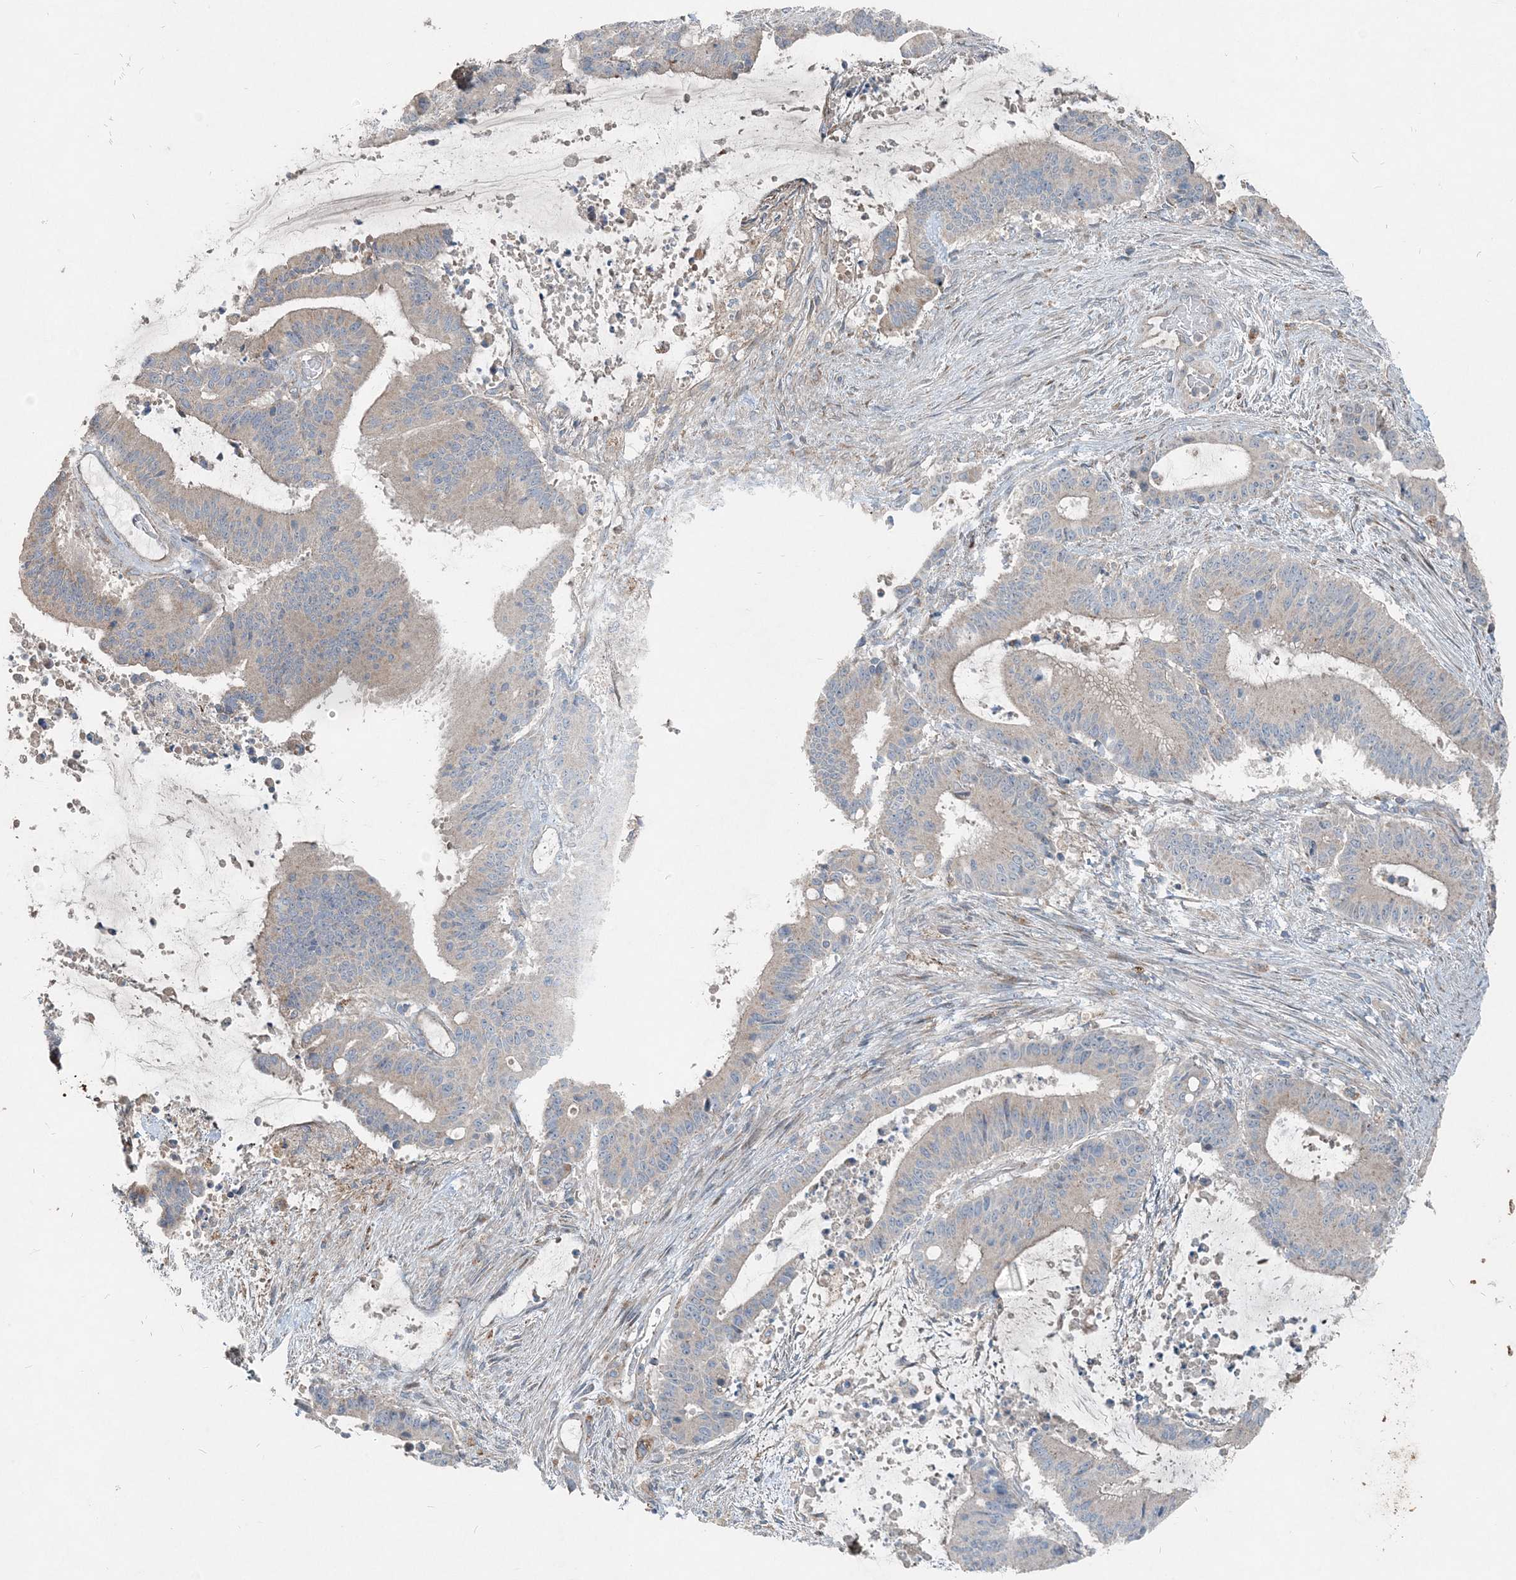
{"staining": {"intensity": "negative", "quantity": "none", "location": "none"}, "tissue": "liver cancer", "cell_type": "Tumor cells", "image_type": "cancer", "snomed": [{"axis": "morphology", "description": "Normal tissue, NOS"}, {"axis": "morphology", "description": "Cholangiocarcinoma"}, {"axis": "topography", "description": "Liver"}, {"axis": "topography", "description": "Peripheral nerve tissue"}], "caption": "Immunohistochemistry (IHC) of human liver cancer displays no positivity in tumor cells.", "gene": "INTU", "patient": {"sex": "female", "age": 73}}